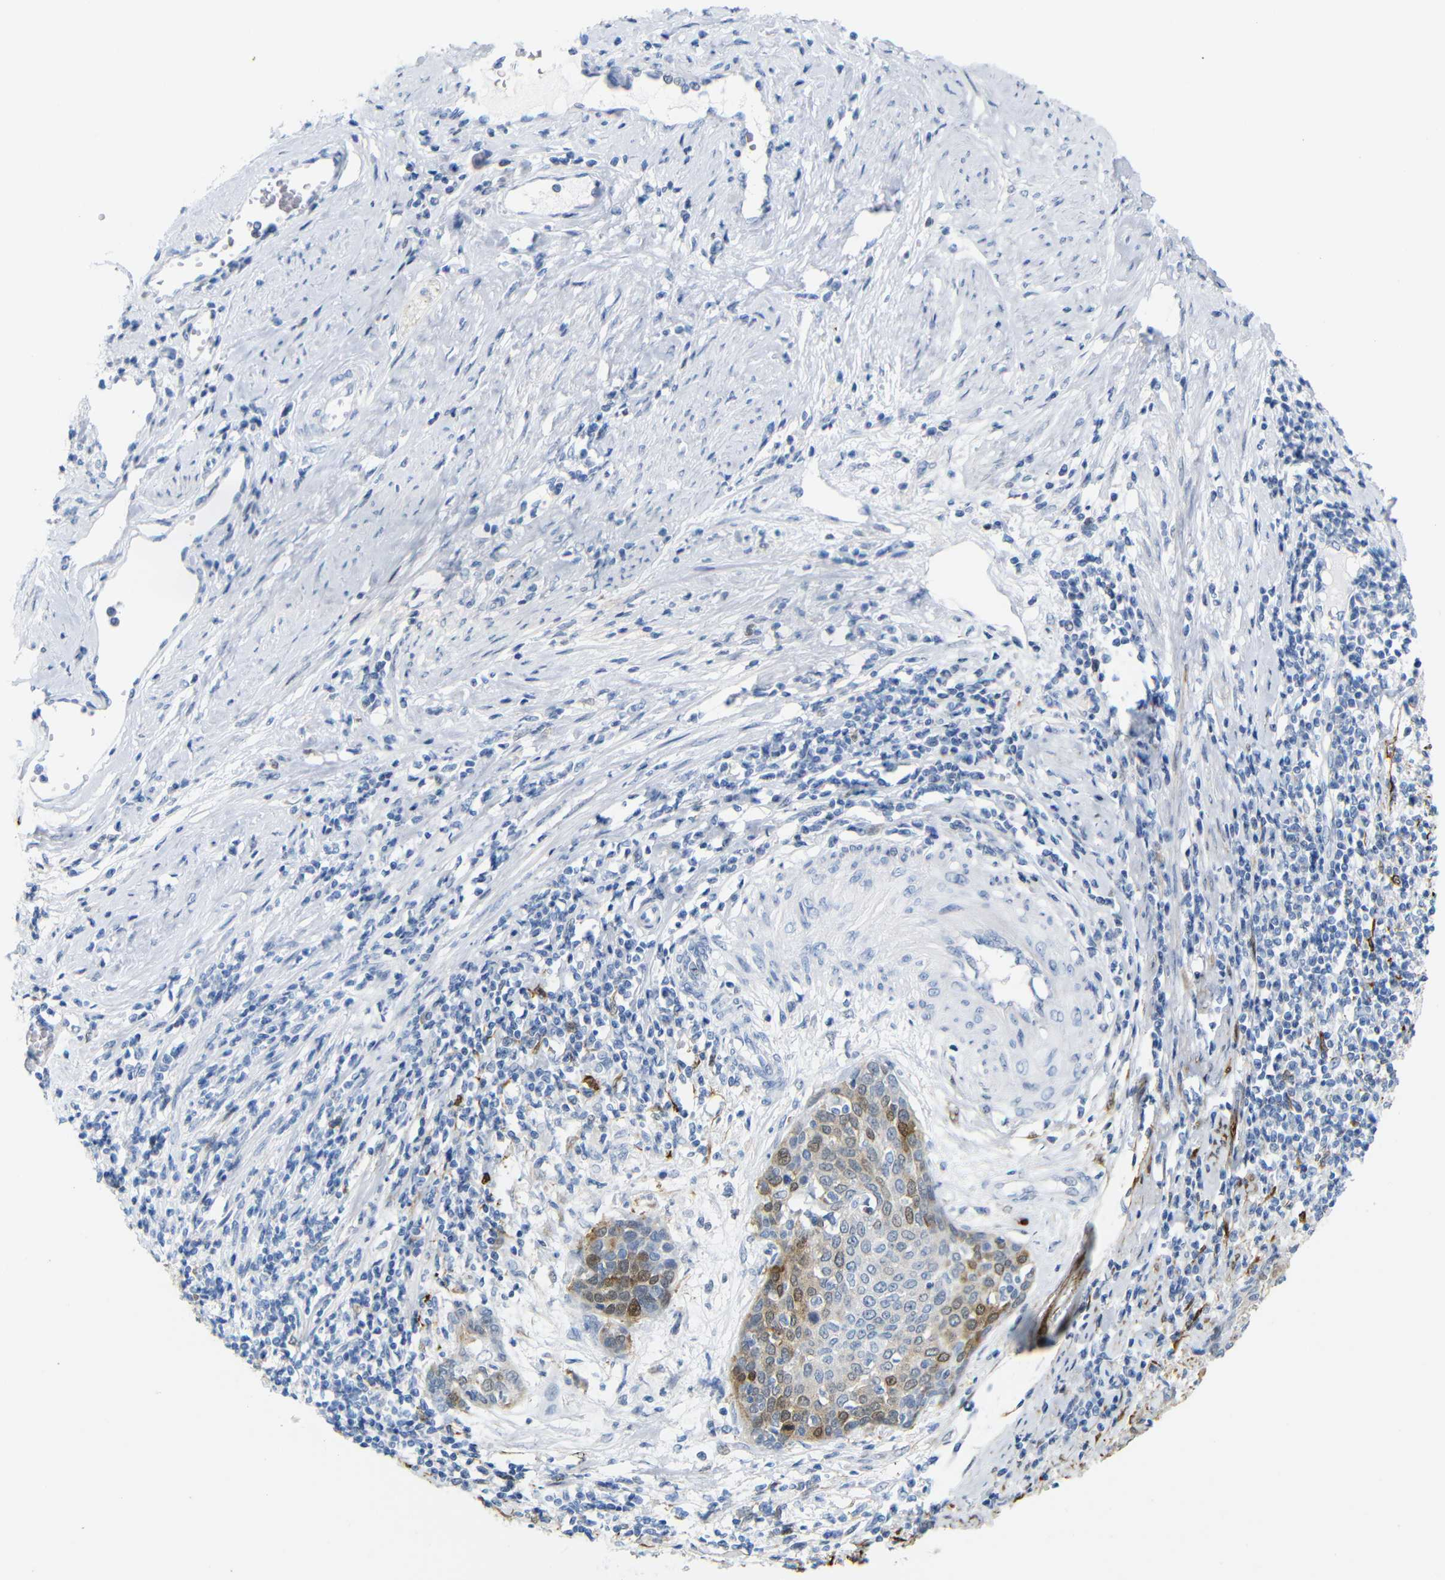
{"staining": {"intensity": "moderate", "quantity": "25%-75%", "location": "cytoplasmic/membranous"}, "tissue": "cervical cancer", "cell_type": "Tumor cells", "image_type": "cancer", "snomed": [{"axis": "morphology", "description": "Squamous cell carcinoma, NOS"}, {"axis": "topography", "description": "Cervix"}], "caption": "Cervical cancer tissue displays moderate cytoplasmic/membranous expression in approximately 25%-75% of tumor cells, visualized by immunohistochemistry.", "gene": "MT1A", "patient": {"sex": "female", "age": 38}}